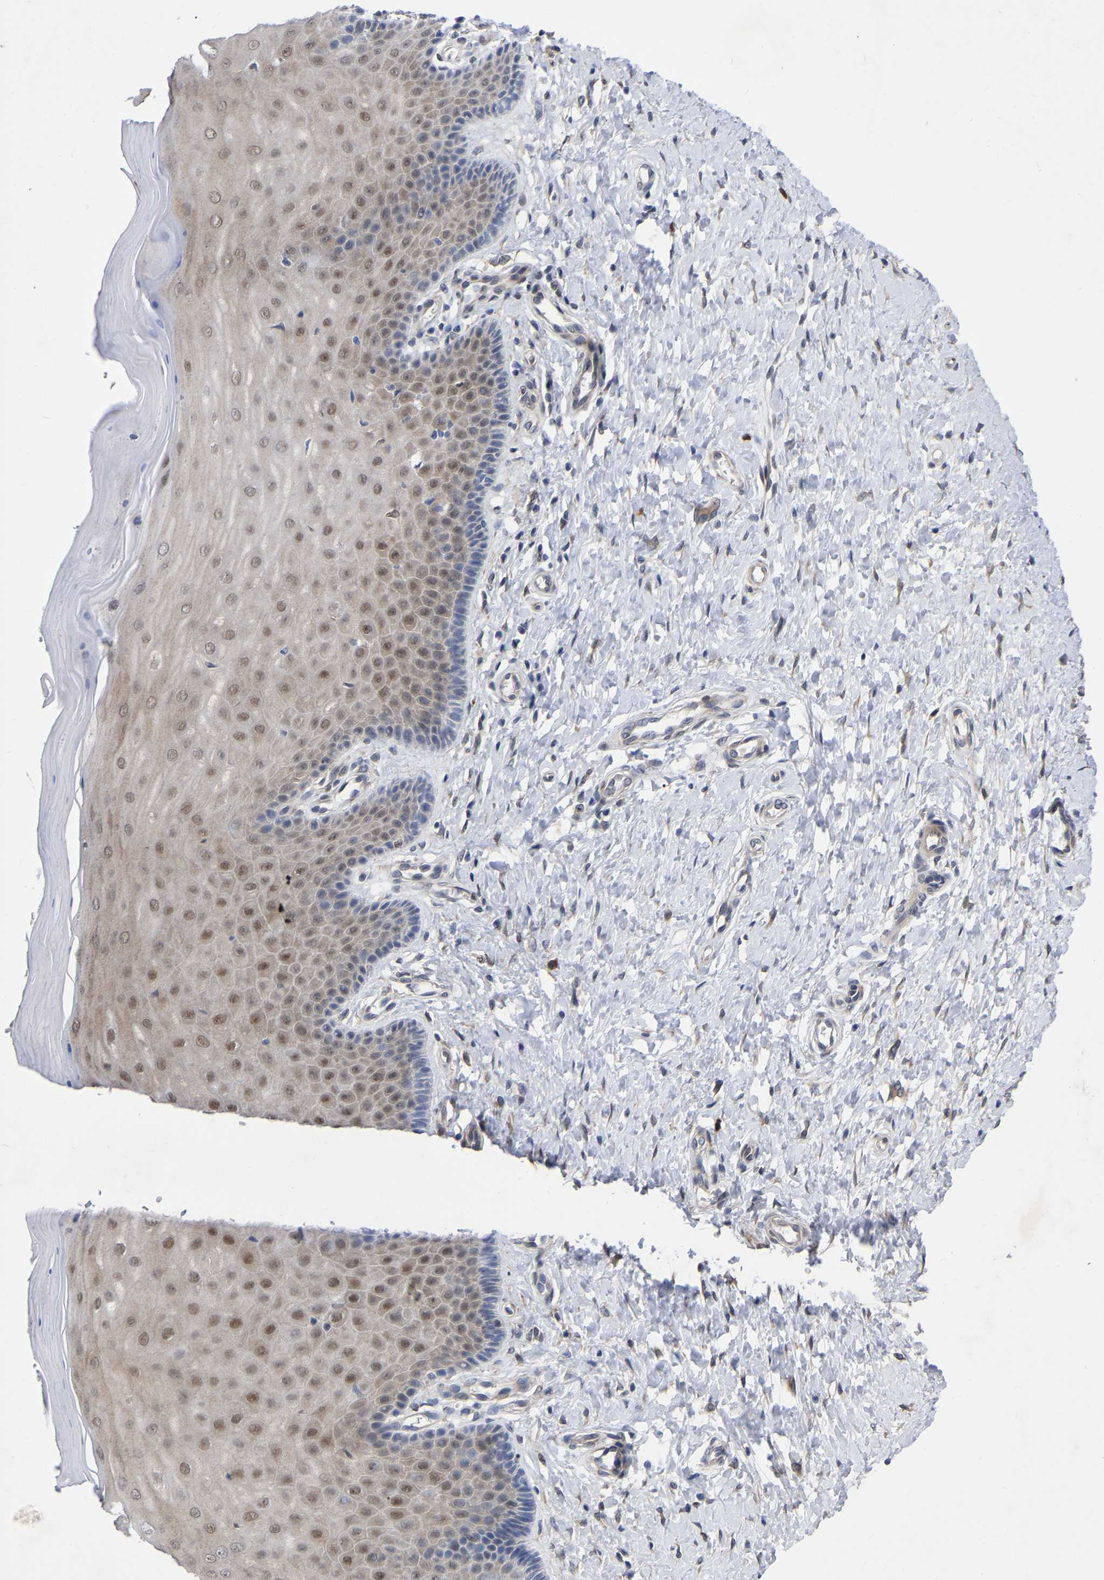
{"staining": {"intensity": "negative", "quantity": "none", "location": "none"}, "tissue": "cervix", "cell_type": "Glandular cells", "image_type": "normal", "snomed": [{"axis": "morphology", "description": "Normal tissue, NOS"}, {"axis": "topography", "description": "Cervix"}], "caption": "Unremarkable cervix was stained to show a protein in brown. There is no significant expression in glandular cells. The staining is performed using DAB brown chromogen with nuclei counter-stained in using hematoxylin.", "gene": "UBE4B", "patient": {"sex": "female", "age": 55}}